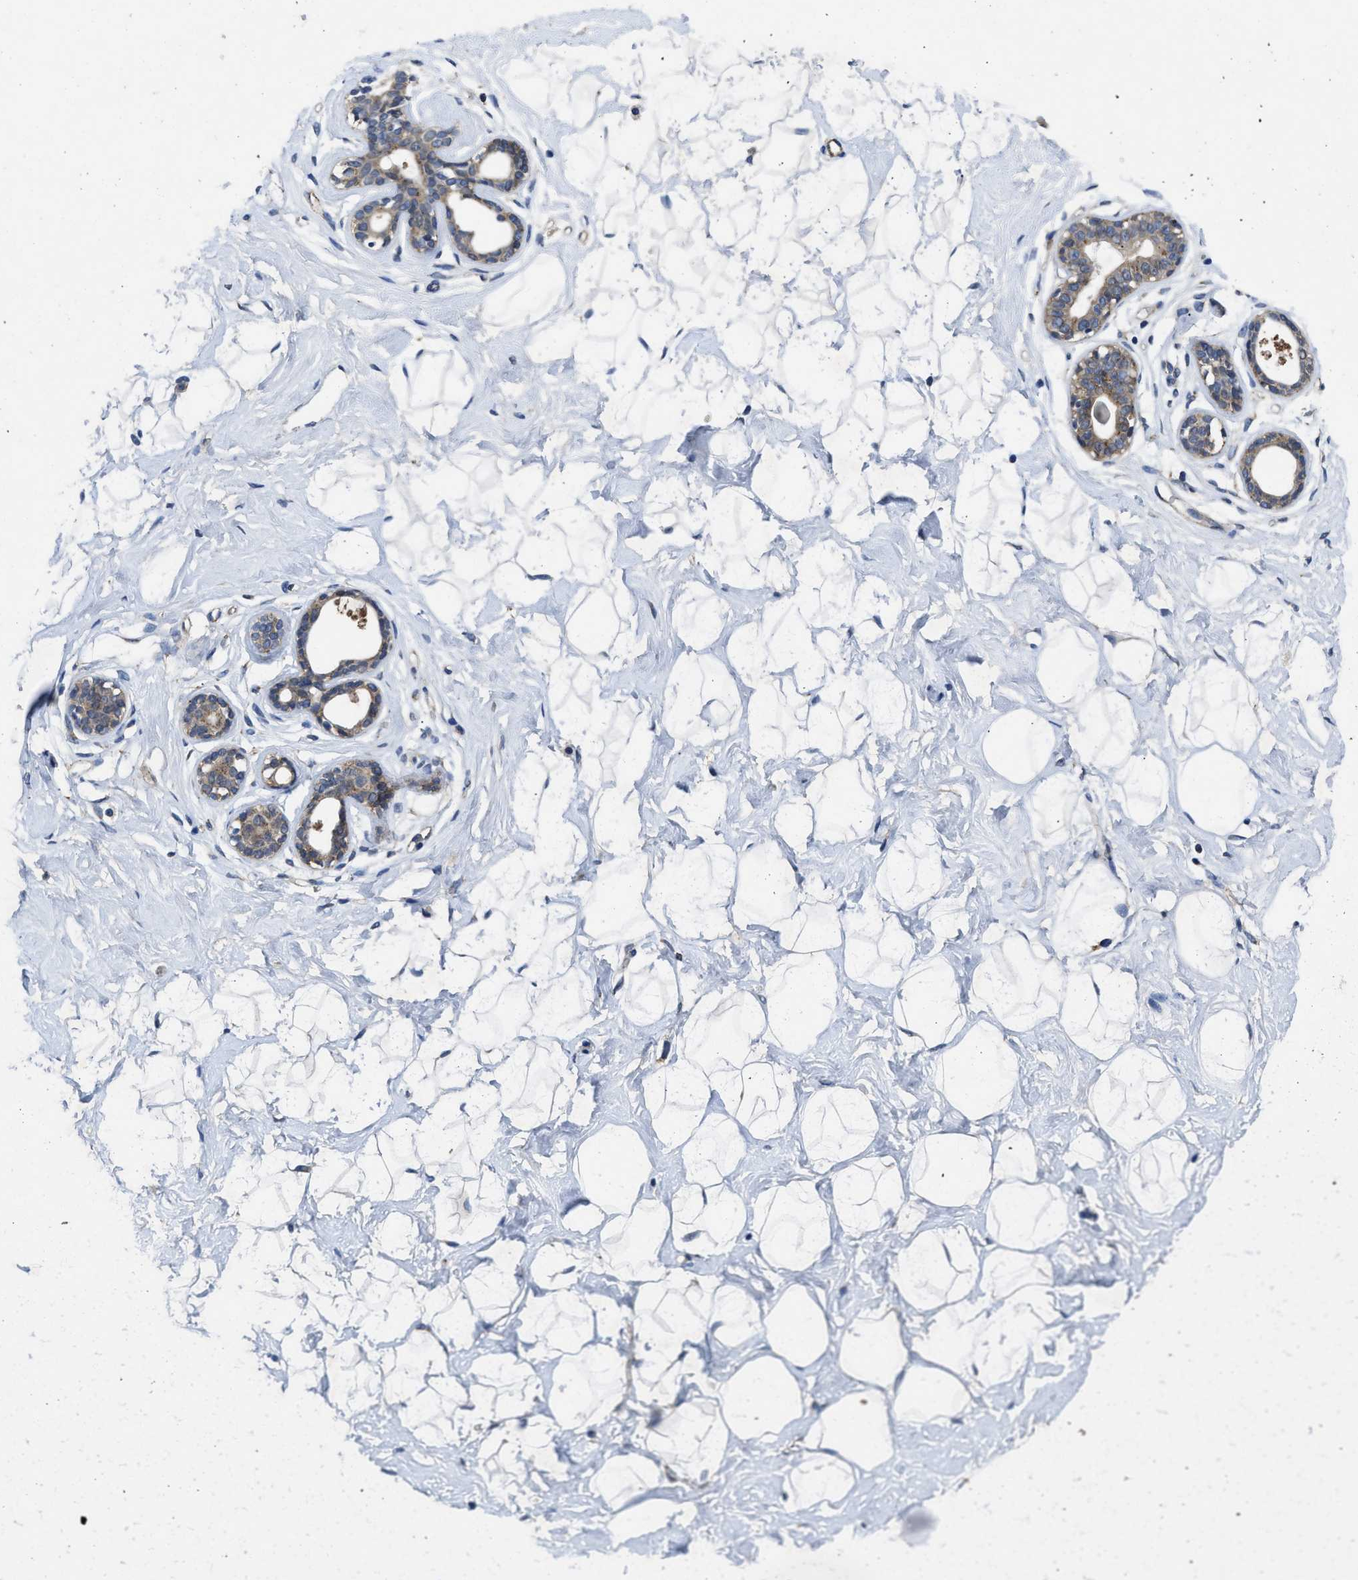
{"staining": {"intensity": "negative", "quantity": "none", "location": "none"}, "tissue": "breast", "cell_type": "Adipocytes", "image_type": "normal", "snomed": [{"axis": "morphology", "description": "Normal tissue, NOS"}, {"axis": "topography", "description": "Breast"}], "caption": "IHC micrograph of benign breast: breast stained with DAB displays no significant protein positivity in adipocytes.", "gene": "PKD2", "patient": {"sex": "female", "age": 23}}